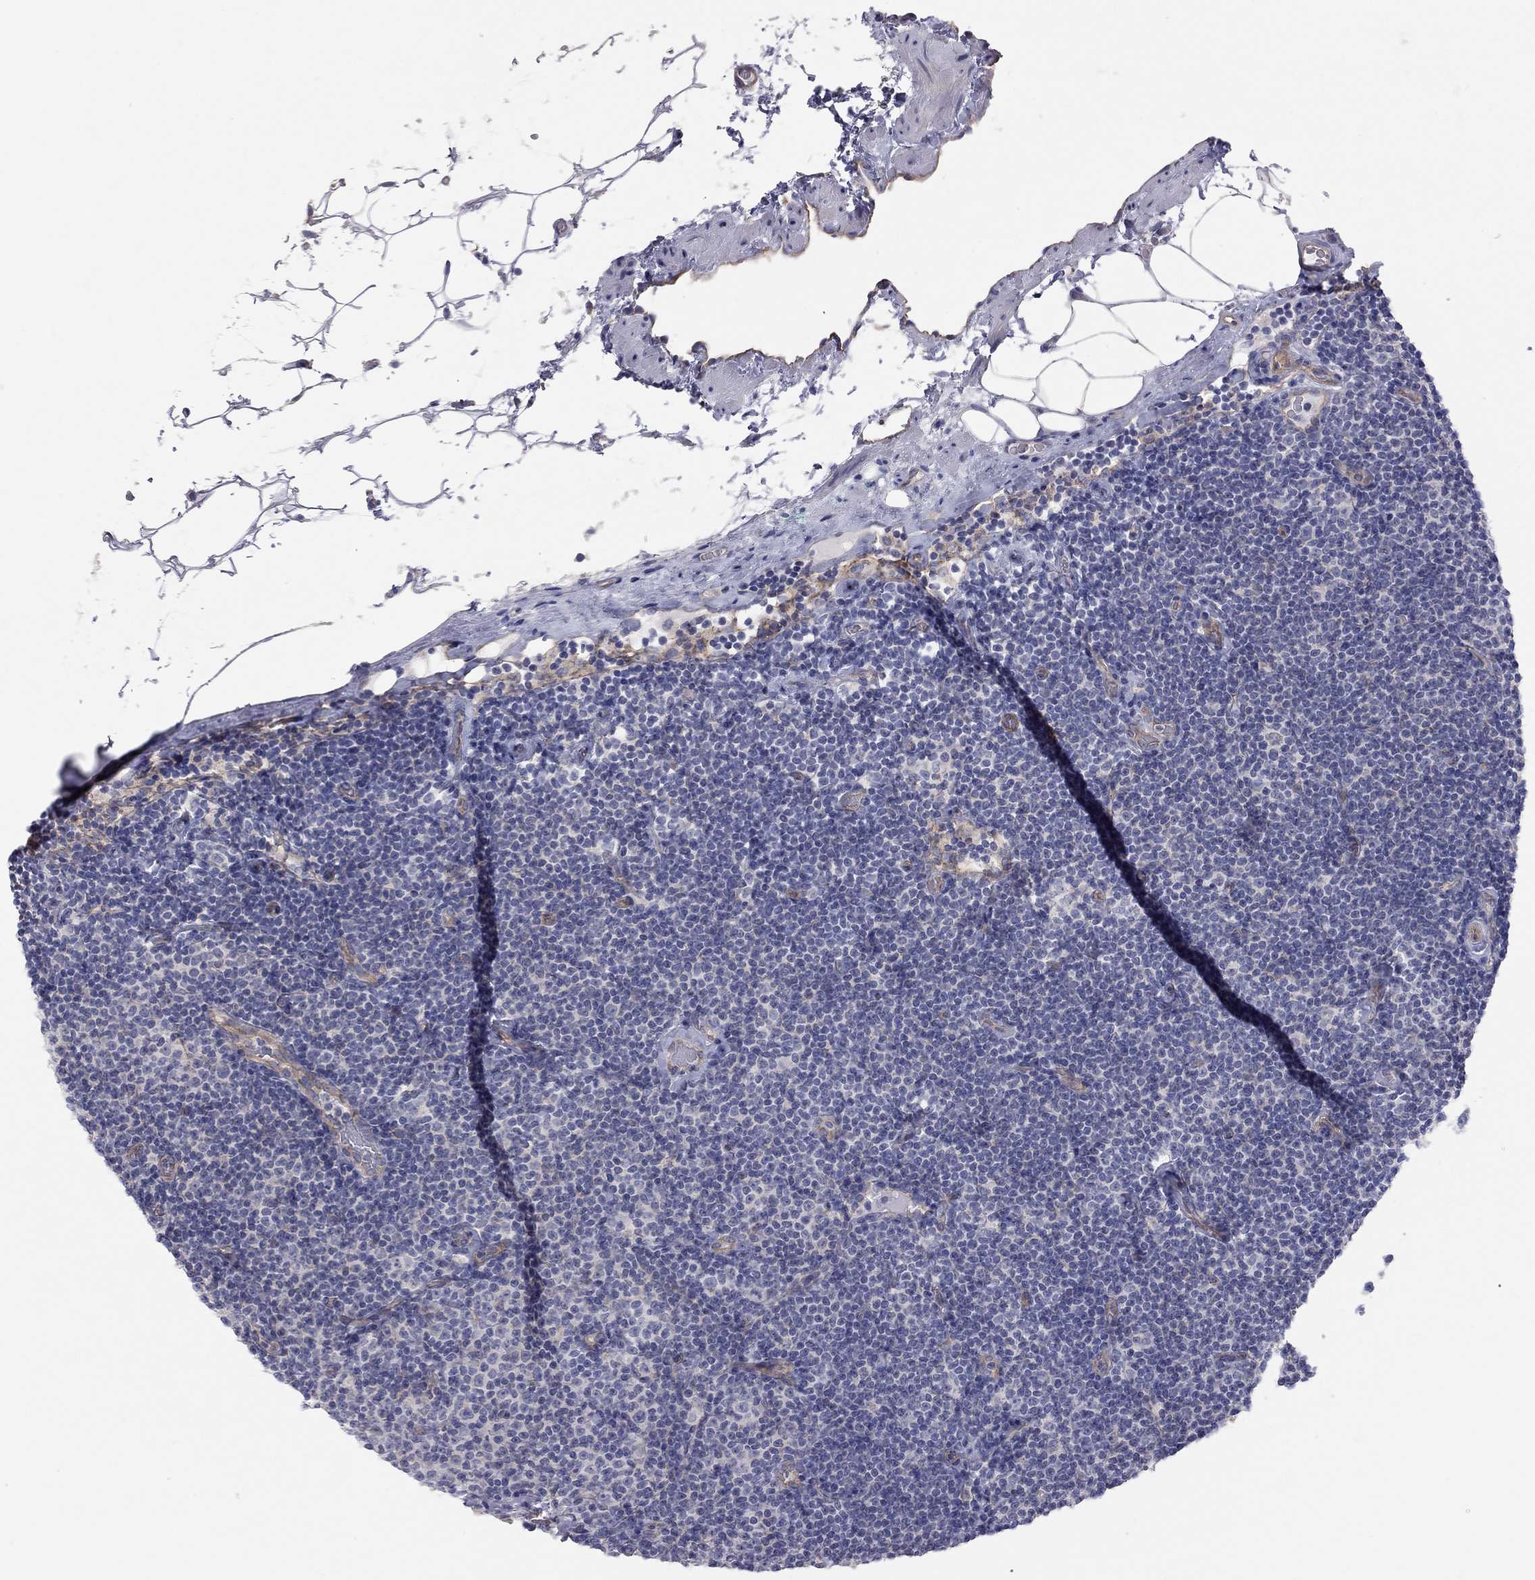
{"staining": {"intensity": "negative", "quantity": "none", "location": "none"}, "tissue": "lymphoma", "cell_type": "Tumor cells", "image_type": "cancer", "snomed": [{"axis": "morphology", "description": "Malignant lymphoma, non-Hodgkin's type, Low grade"}, {"axis": "topography", "description": "Lymph node"}], "caption": "Human low-grade malignant lymphoma, non-Hodgkin's type stained for a protein using IHC reveals no positivity in tumor cells.", "gene": "GPRC5B", "patient": {"sex": "male", "age": 81}}